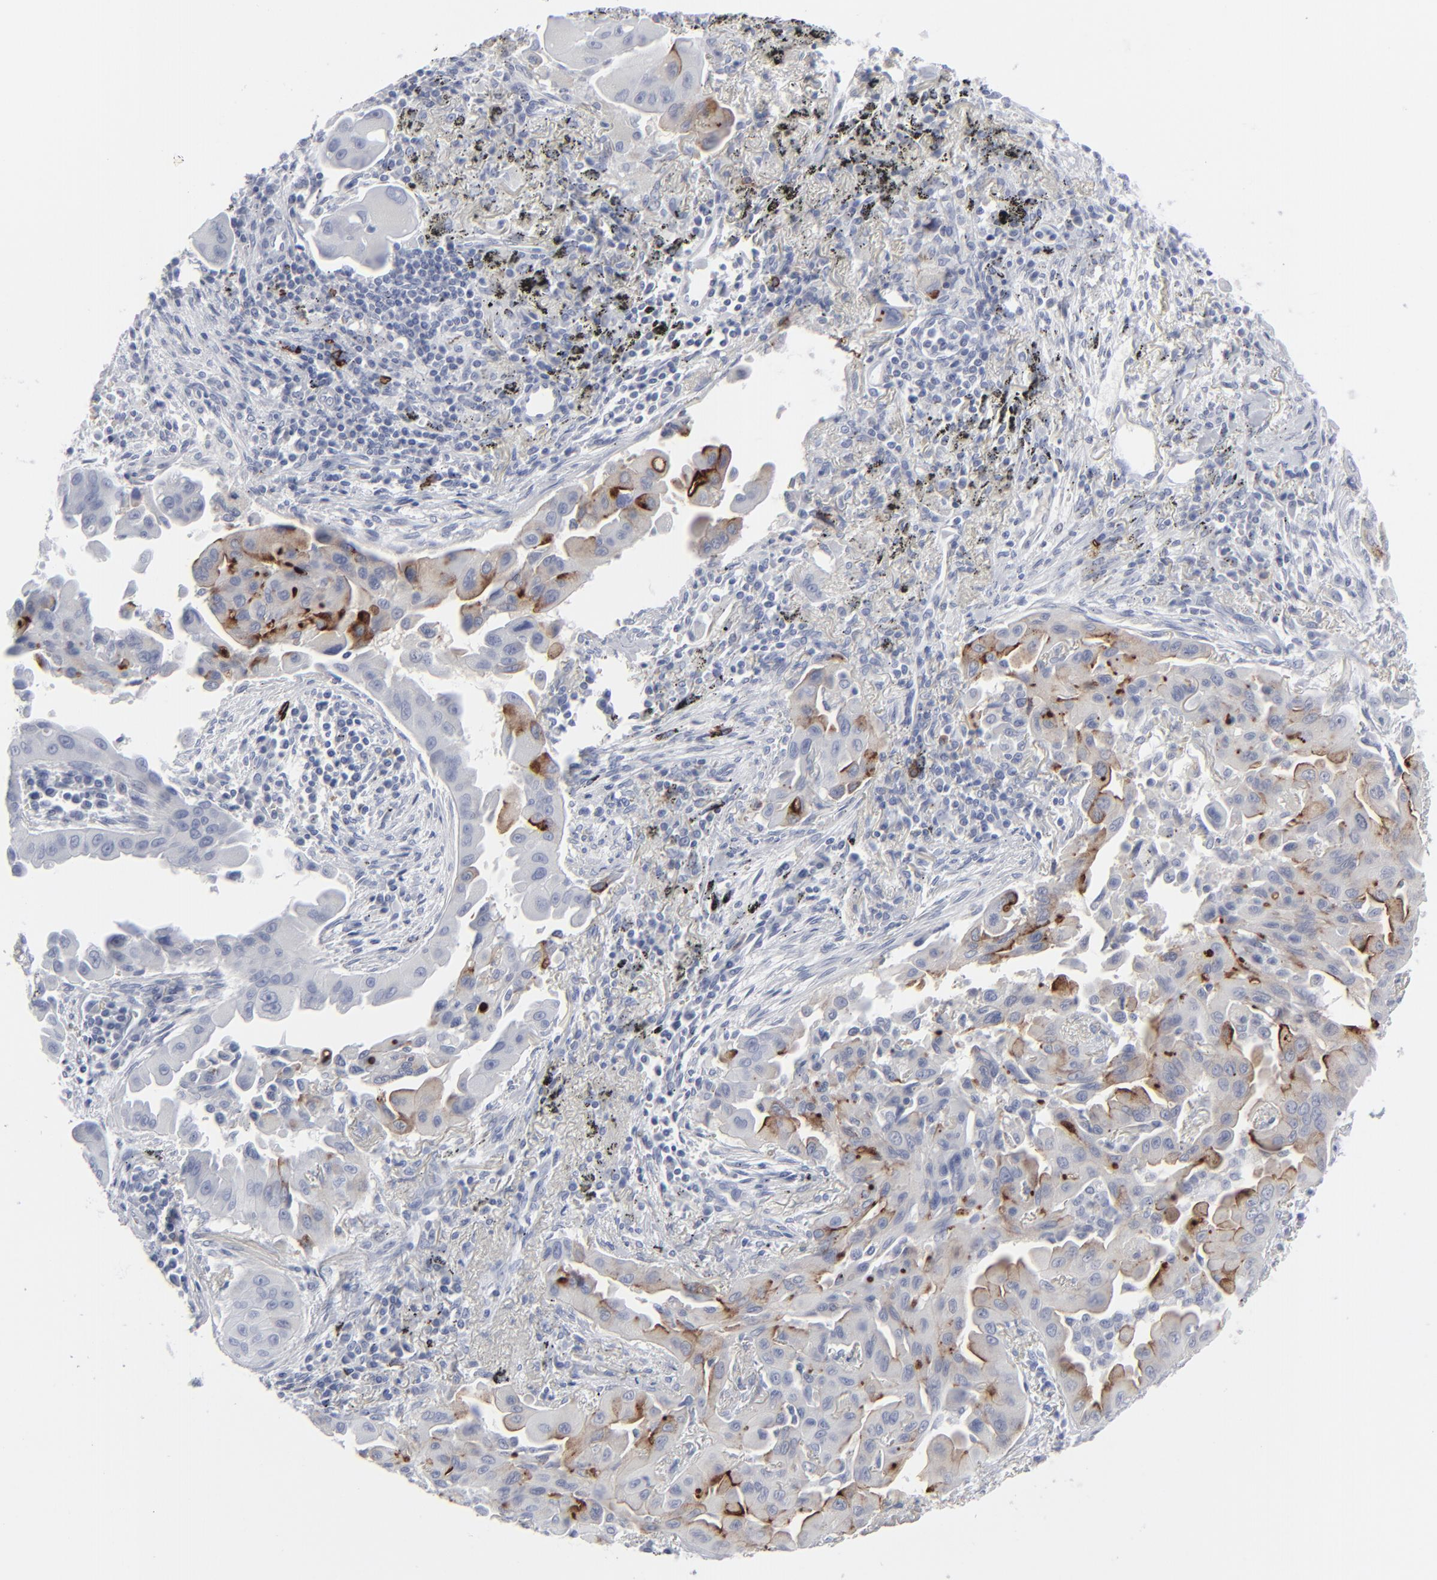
{"staining": {"intensity": "strong", "quantity": "<25%", "location": "cytoplasmic/membranous"}, "tissue": "lung cancer", "cell_type": "Tumor cells", "image_type": "cancer", "snomed": [{"axis": "morphology", "description": "Adenocarcinoma, NOS"}, {"axis": "topography", "description": "Lung"}], "caption": "DAB immunohistochemical staining of human adenocarcinoma (lung) reveals strong cytoplasmic/membranous protein staining in about <25% of tumor cells. (IHC, brightfield microscopy, high magnification).", "gene": "MSLN", "patient": {"sex": "male", "age": 68}}